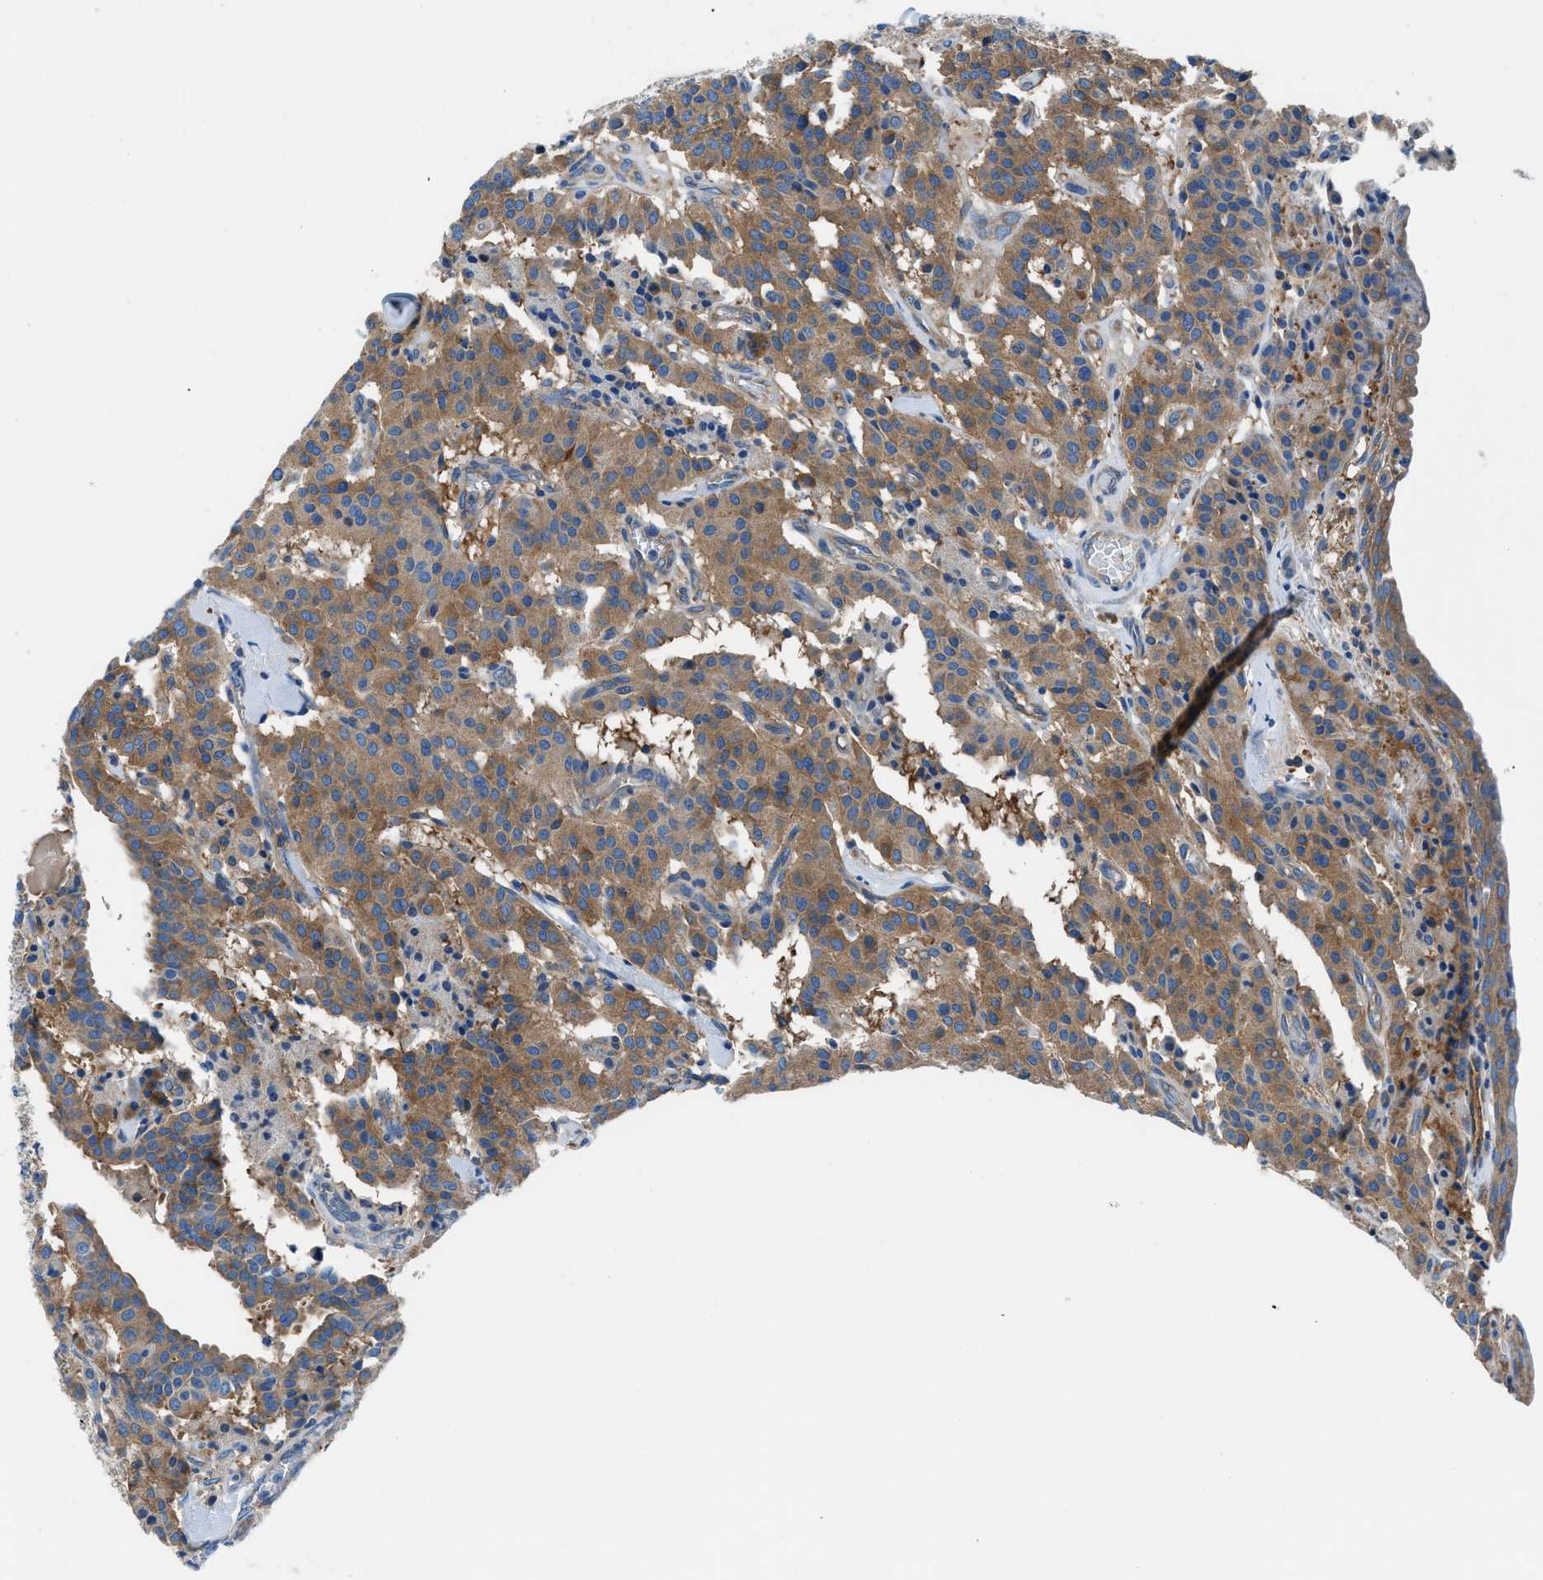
{"staining": {"intensity": "moderate", "quantity": ">75%", "location": "cytoplasmic/membranous"}, "tissue": "carcinoid", "cell_type": "Tumor cells", "image_type": "cancer", "snomed": [{"axis": "morphology", "description": "Carcinoid, malignant, NOS"}, {"axis": "topography", "description": "Lung"}], "caption": "IHC (DAB (3,3'-diaminobenzidine)) staining of carcinoid (malignant) exhibits moderate cytoplasmic/membranous protein staining in approximately >75% of tumor cells. (DAB IHC with brightfield microscopy, high magnification).", "gene": "SARS1", "patient": {"sex": "male", "age": 30}}